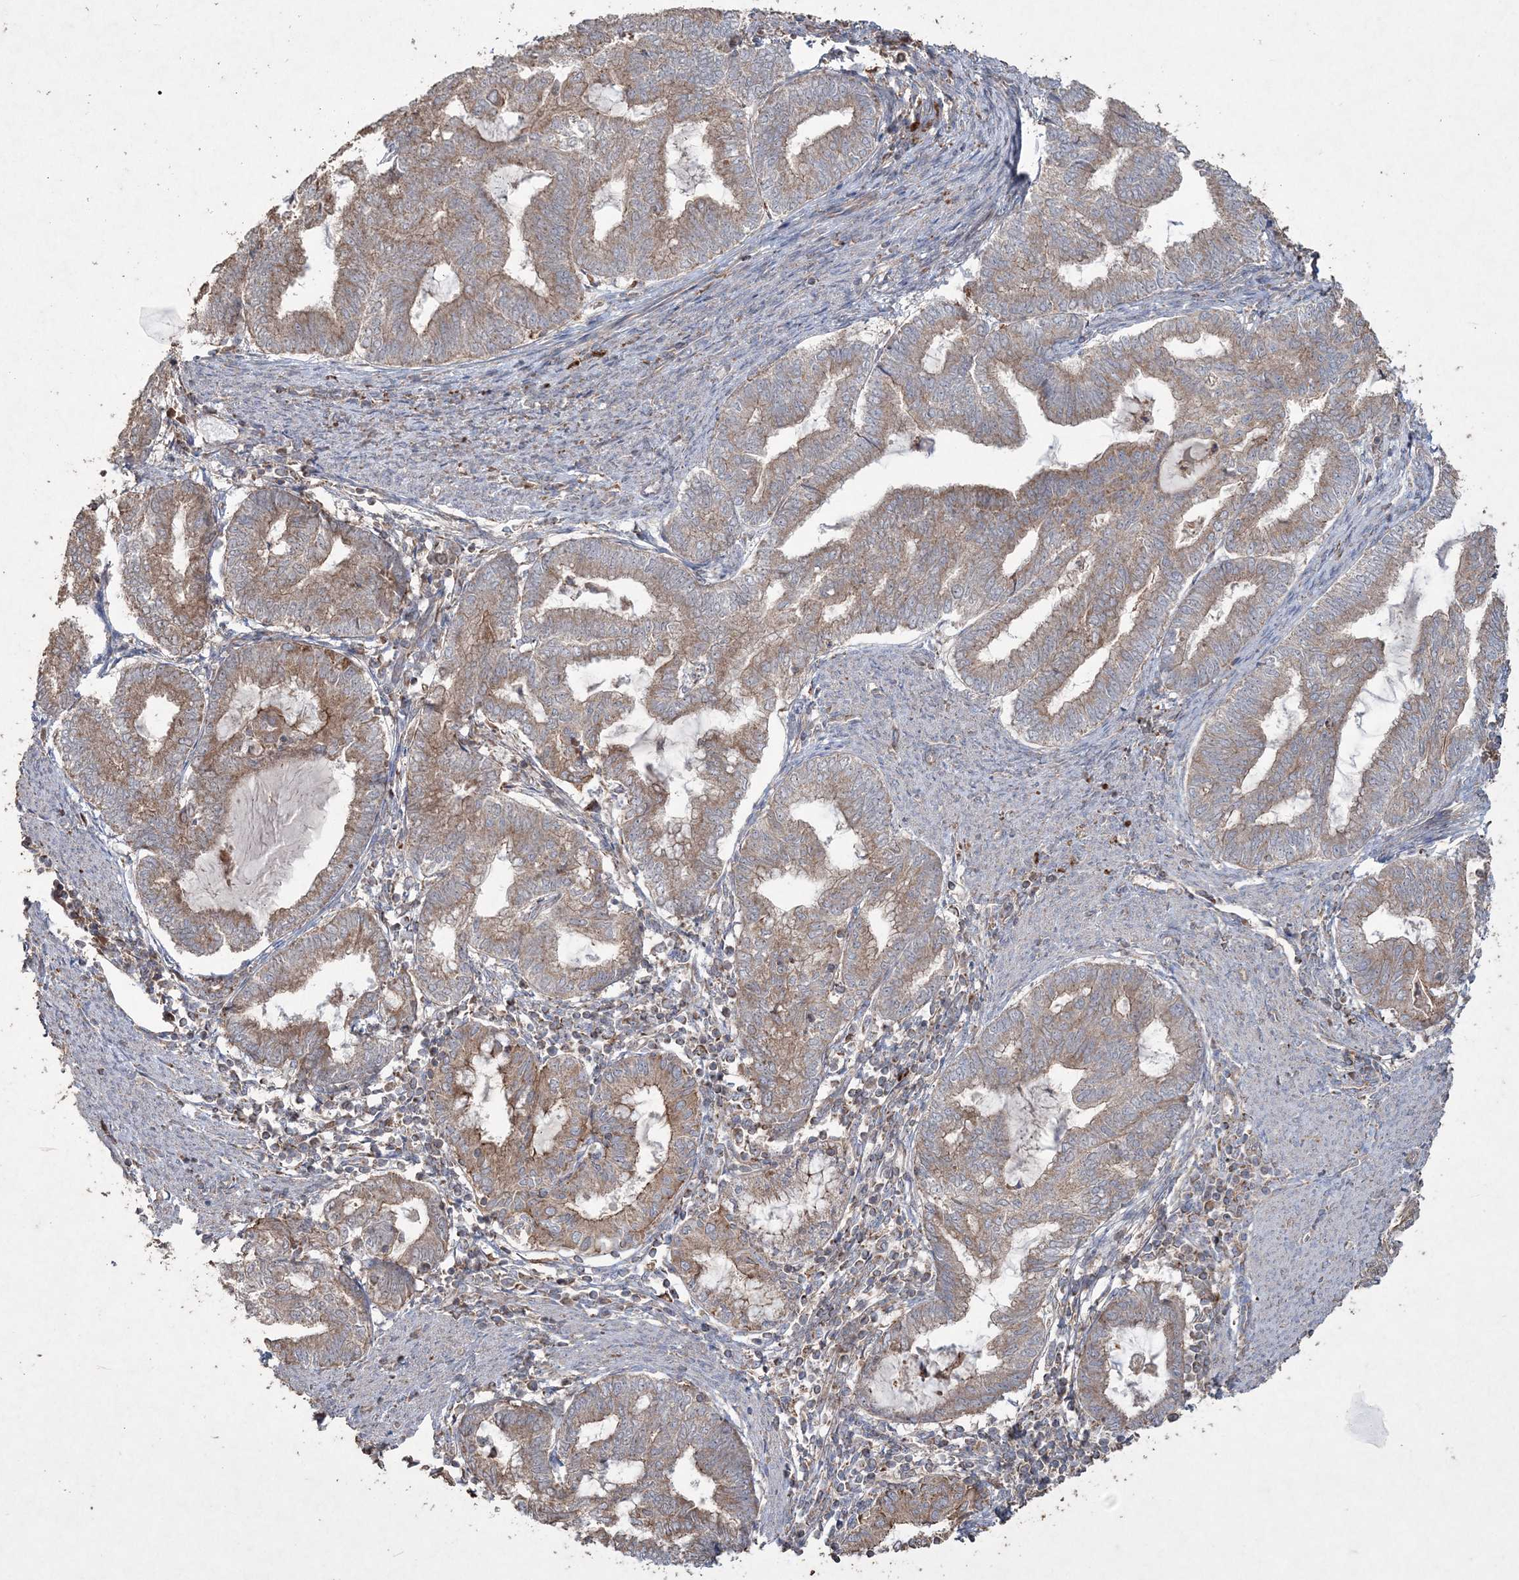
{"staining": {"intensity": "moderate", "quantity": ">75%", "location": "cytoplasmic/membranous"}, "tissue": "endometrial cancer", "cell_type": "Tumor cells", "image_type": "cancer", "snomed": [{"axis": "morphology", "description": "Adenocarcinoma, NOS"}, {"axis": "topography", "description": "Endometrium"}], "caption": "Protein positivity by immunohistochemistry (IHC) shows moderate cytoplasmic/membranous staining in about >75% of tumor cells in endometrial cancer.", "gene": "TTC7A", "patient": {"sex": "female", "age": 79}}